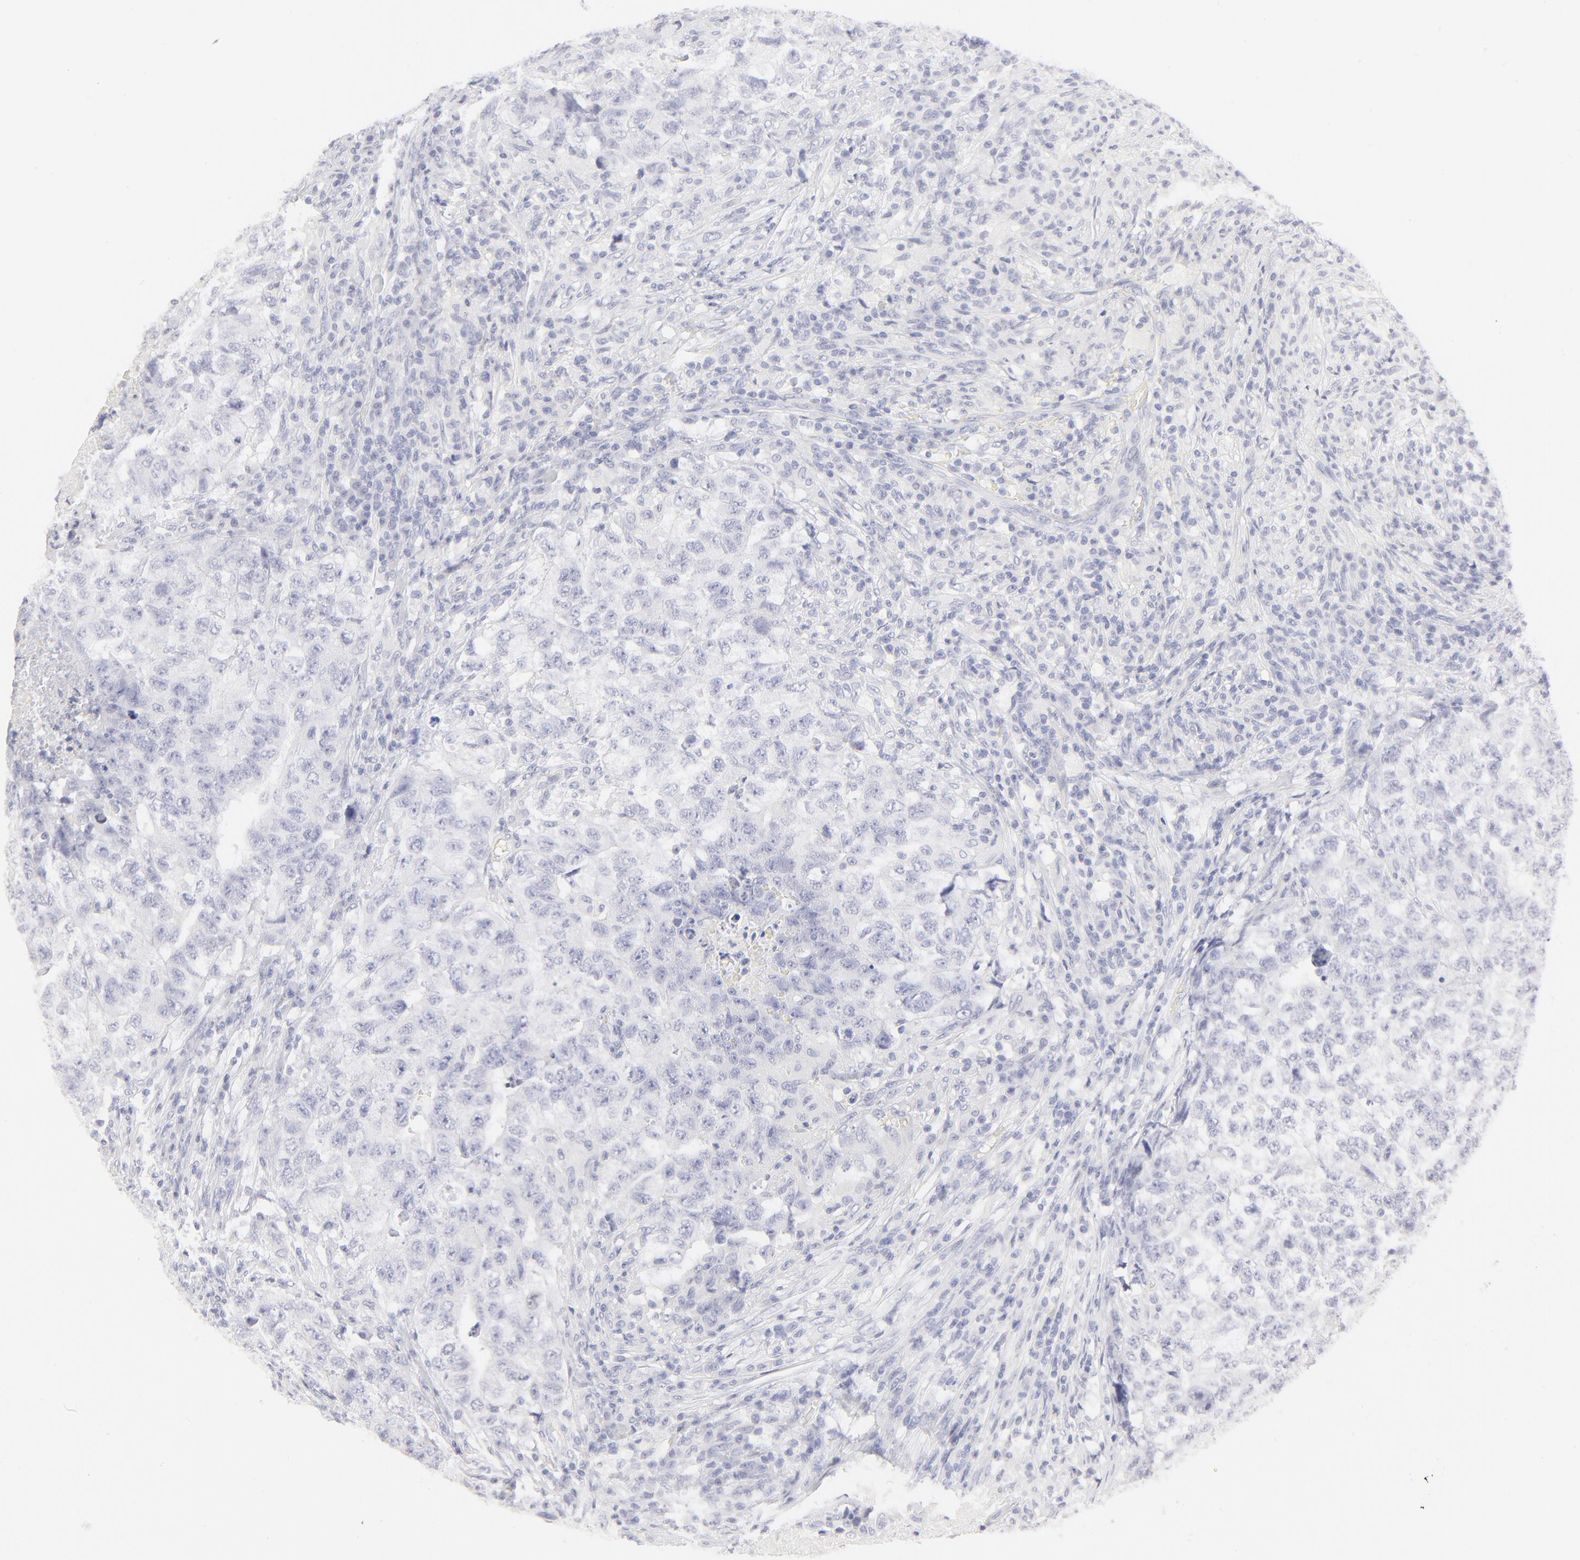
{"staining": {"intensity": "negative", "quantity": "none", "location": "none"}, "tissue": "testis cancer", "cell_type": "Tumor cells", "image_type": "cancer", "snomed": [{"axis": "morphology", "description": "Carcinoma, Embryonal, NOS"}, {"axis": "topography", "description": "Testis"}], "caption": "DAB immunohistochemical staining of testis cancer exhibits no significant expression in tumor cells.", "gene": "ELF3", "patient": {"sex": "male", "age": 21}}